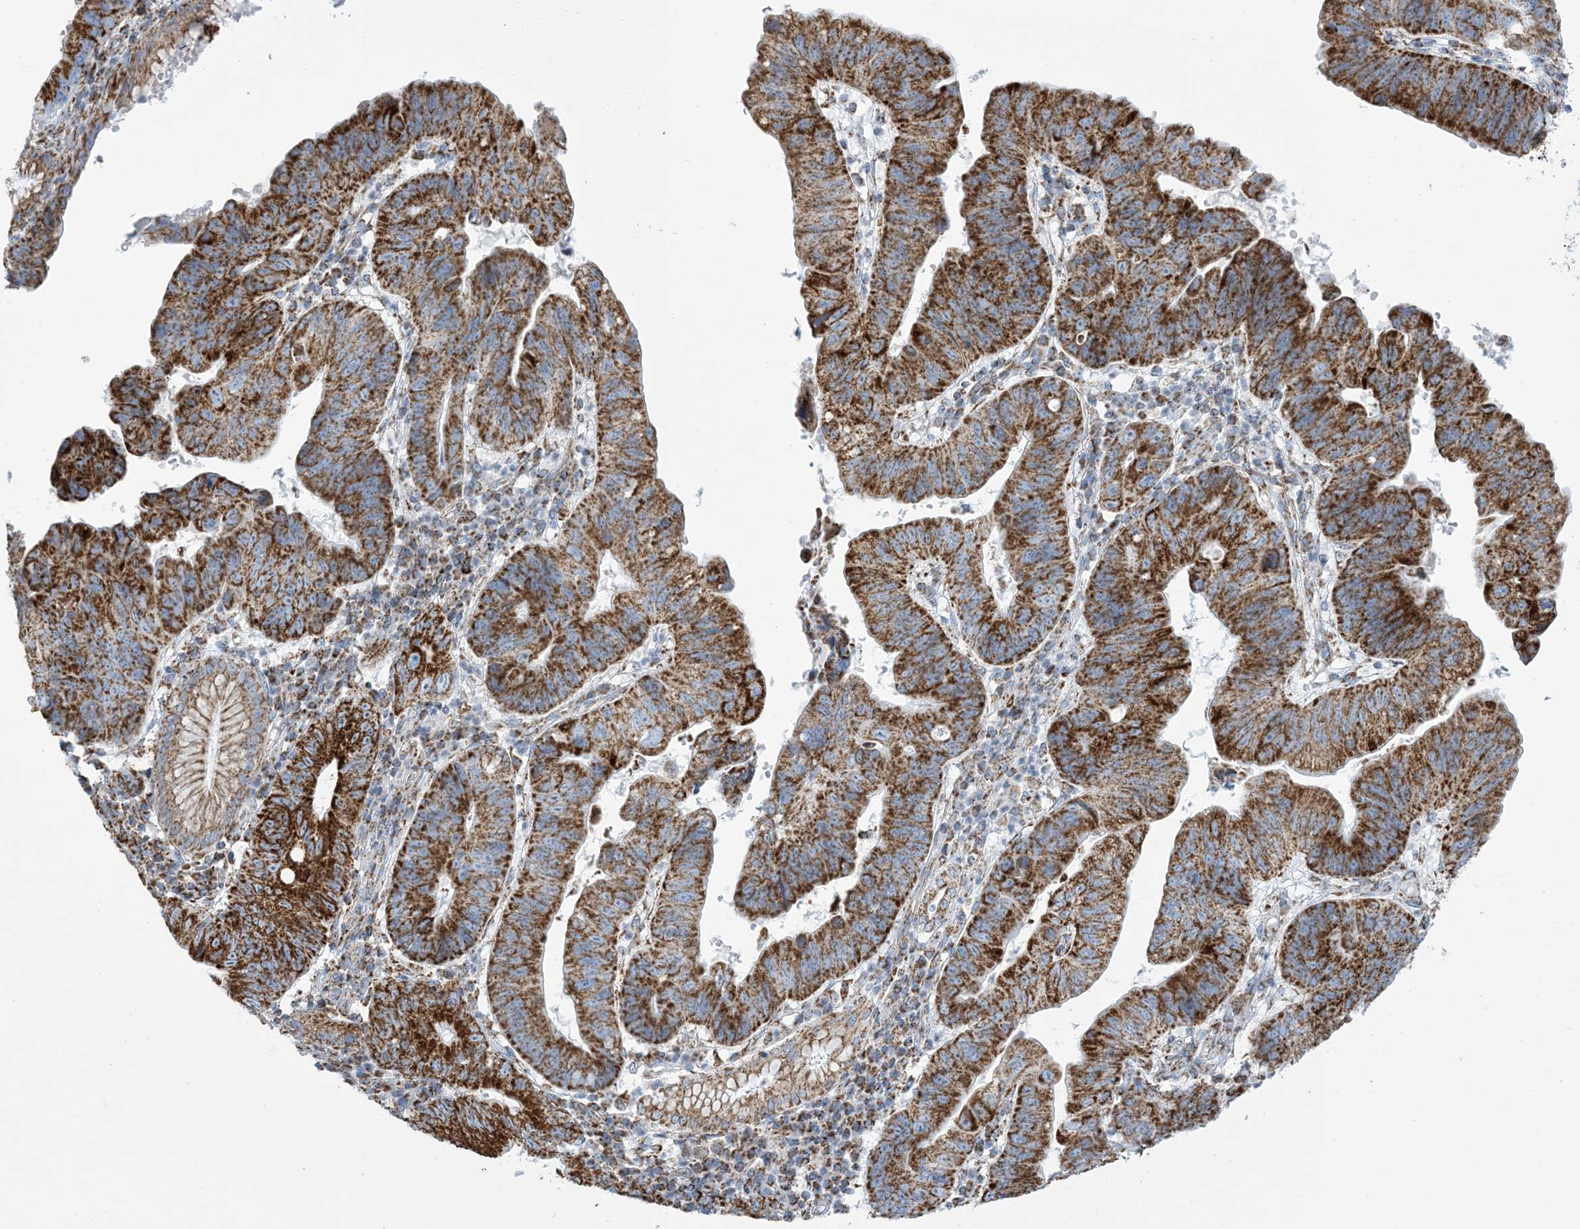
{"staining": {"intensity": "strong", "quantity": ">75%", "location": "cytoplasmic/membranous"}, "tissue": "stomach cancer", "cell_type": "Tumor cells", "image_type": "cancer", "snomed": [{"axis": "morphology", "description": "Adenocarcinoma, NOS"}, {"axis": "topography", "description": "Stomach"}], "caption": "Tumor cells exhibit strong cytoplasmic/membranous positivity in approximately >75% of cells in stomach cancer. (DAB = brown stain, brightfield microscopy at high magnification).", "gene": "SAMM50", "patient": {"sex": "male", "age": 59}}